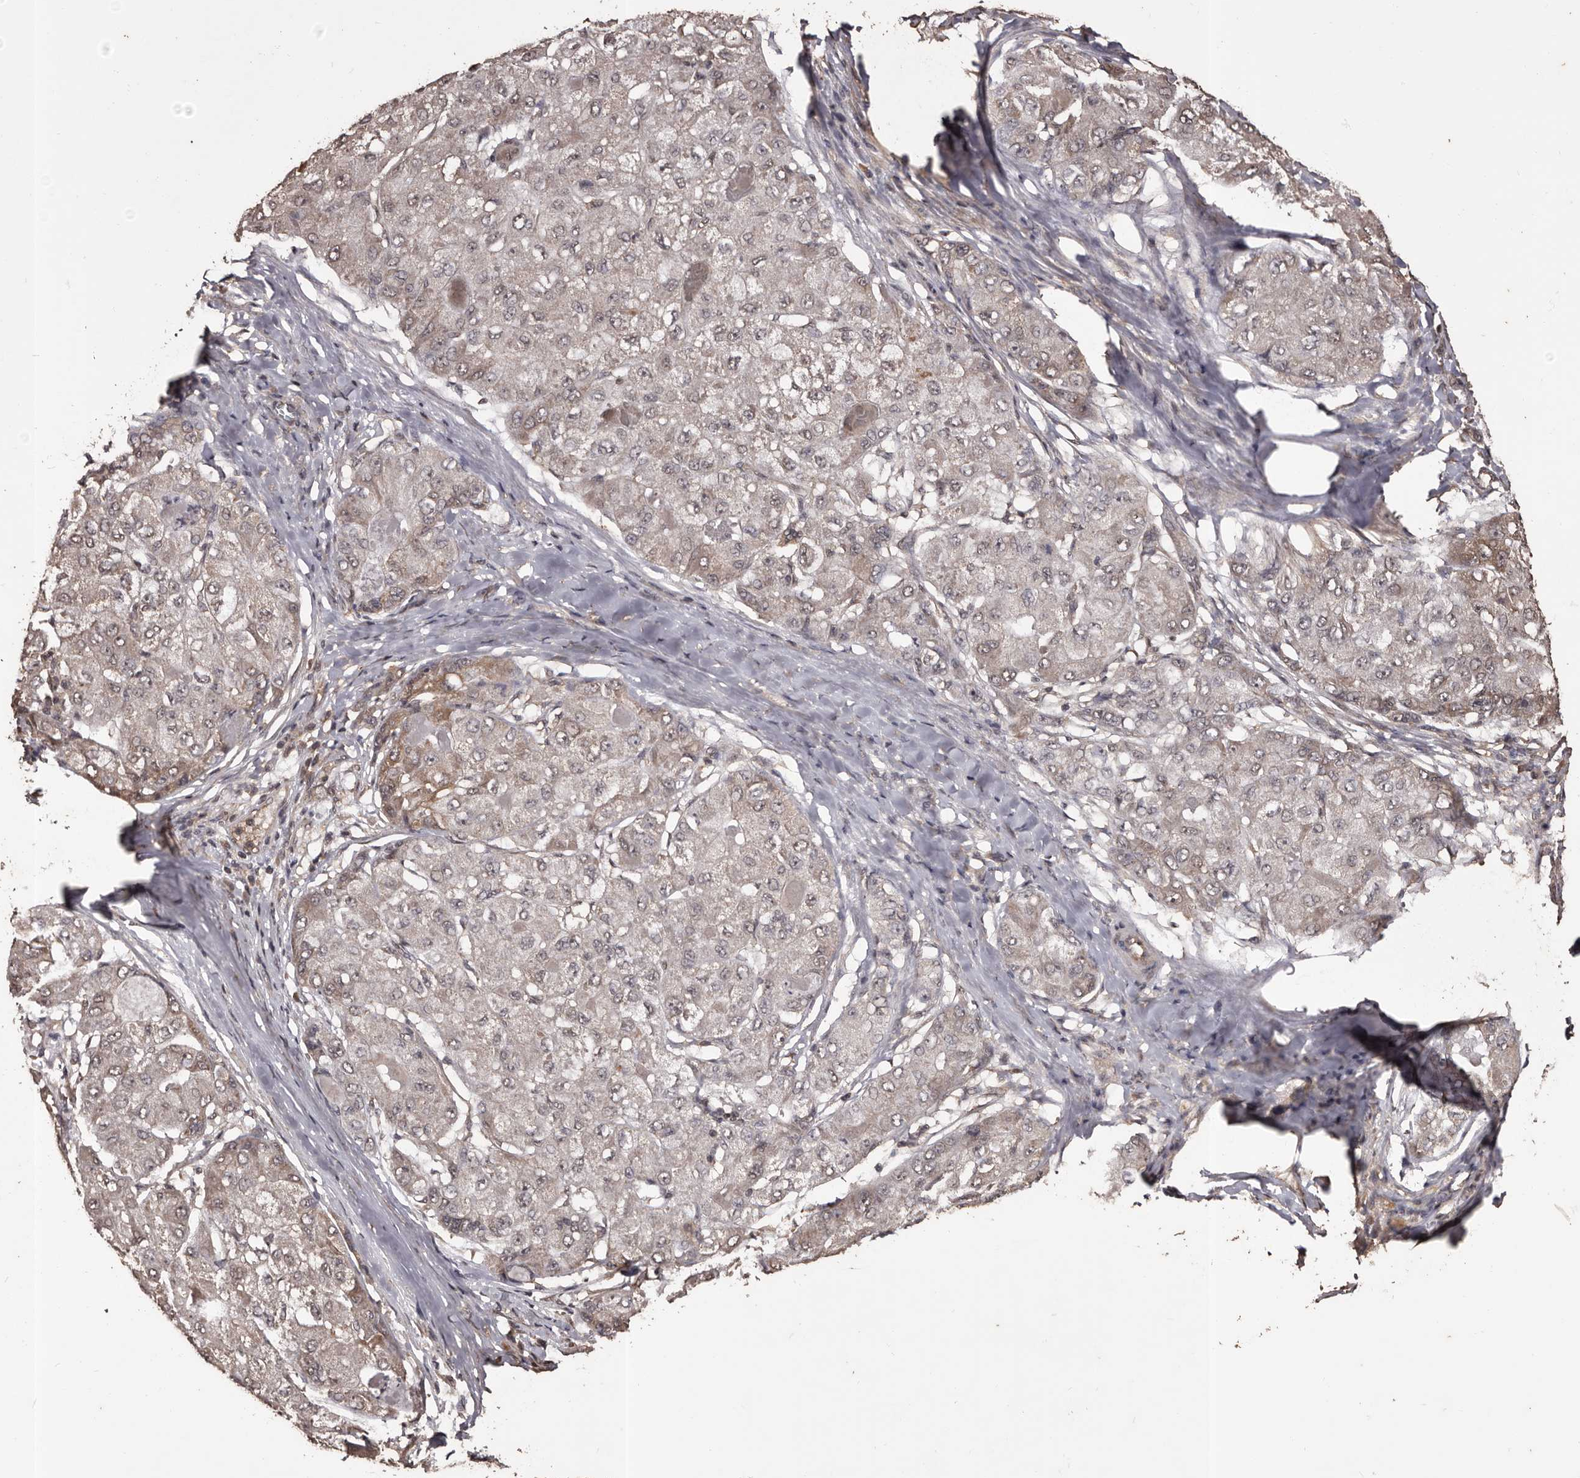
{"staining": {"intensity": "weak", "quantity": "<25%", "location": "cytoplasmic/membranous"}, "tissue": "liver cancer", "cell_type": "Tumor cells", "image_type": "cancer", "snomed": [{"axis": "morphology", "description": "Carcinoma, Hepatocellular, NOS"}, {"axis": "topography", "description": "Liver"}], "caption": "Immunohistochemical staining of human liver cancer (hepatocellular carcinoma) exhibits no significant staining in tumor cells. The staining was performed using DAB (3,3'-diaminobenzidine) to visualize the protein expression in brown, while the nuclei were stained in blue with hematoxylin (Magnification: 20x).", "gene": "NAV1", "patient": {"sex": "male", "age": 80}}